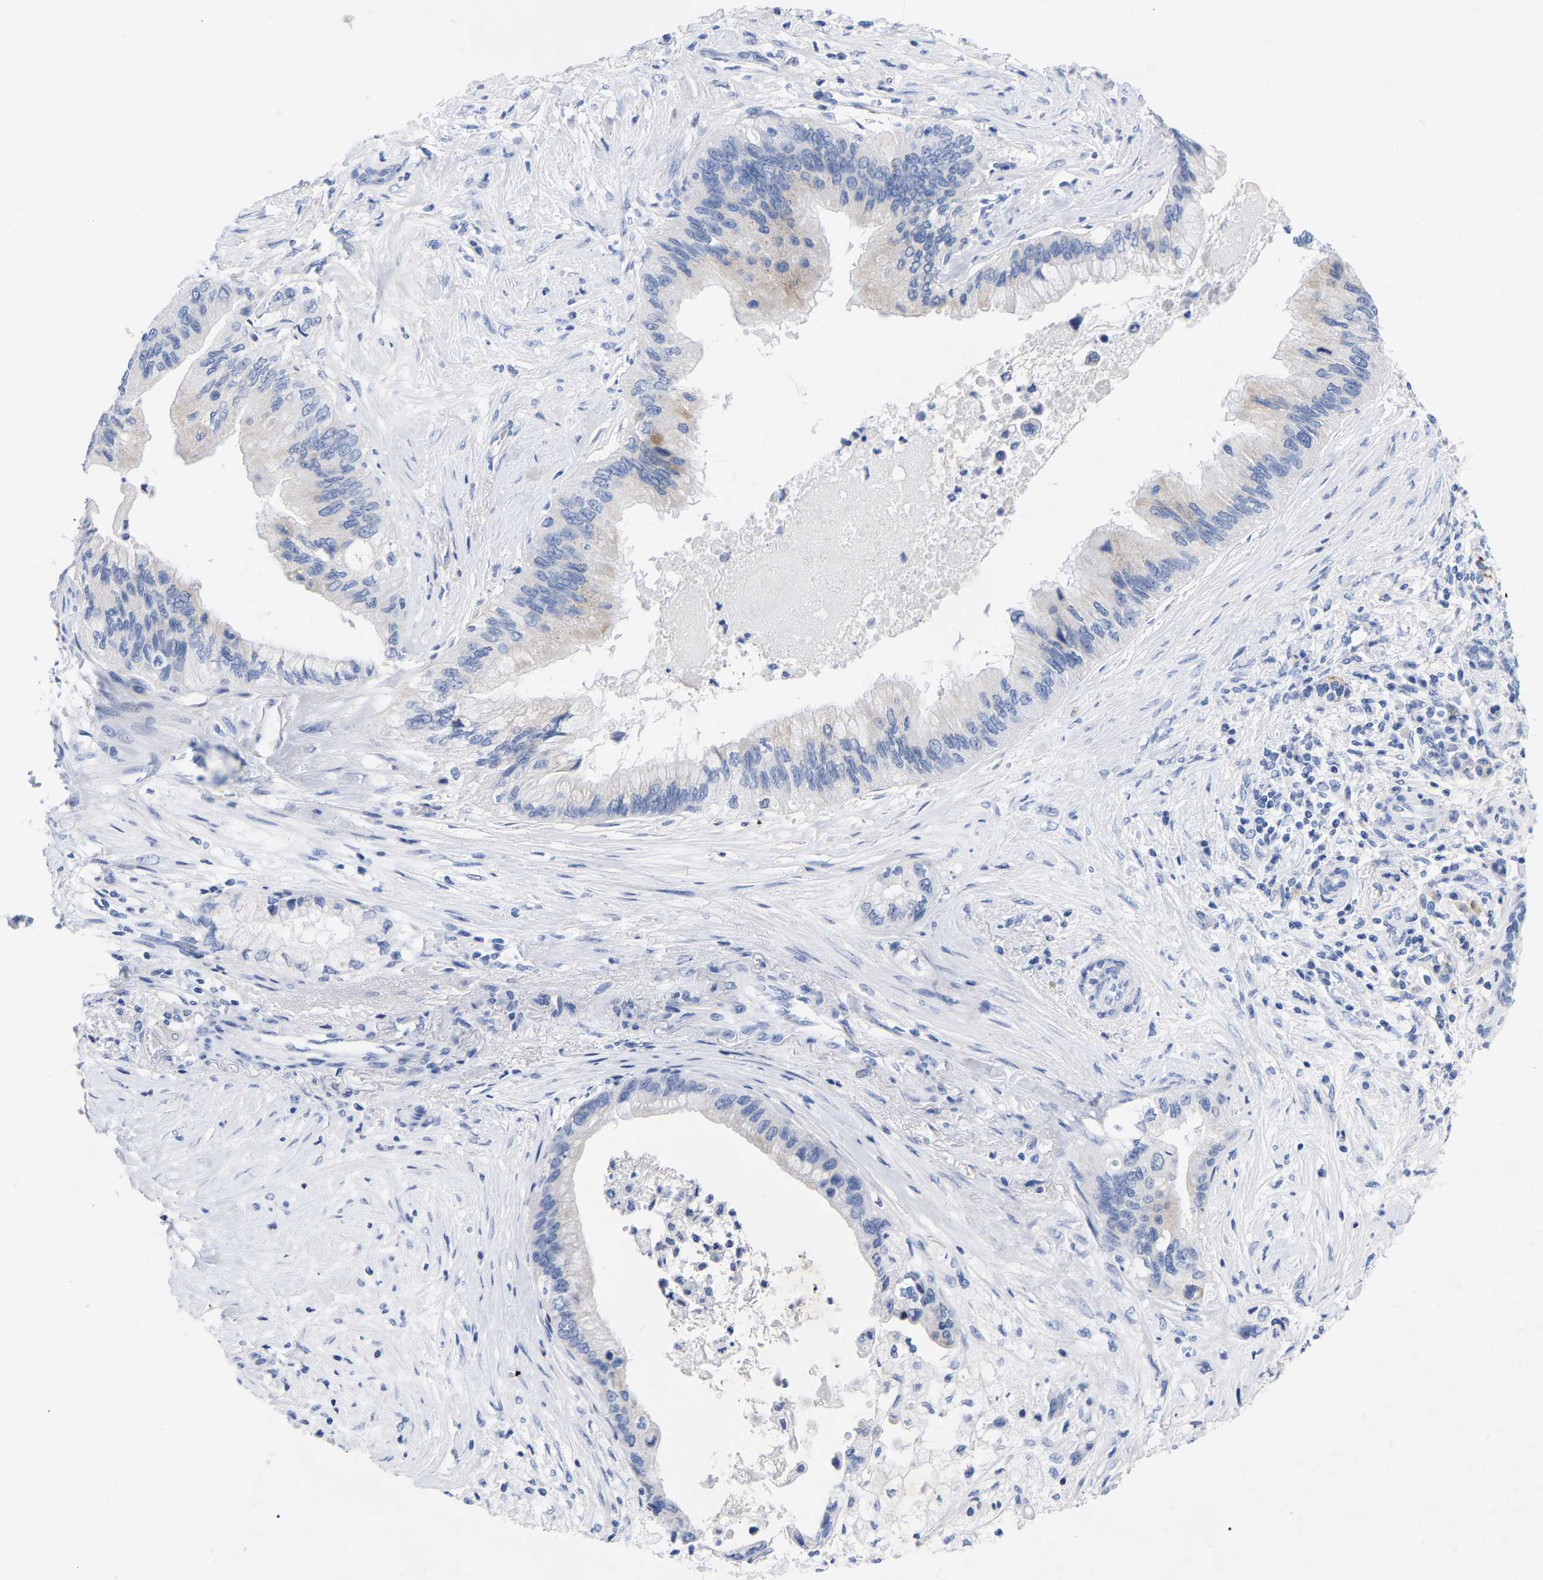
{"staining": {"intensity": "weak", "quantity": "<25%", "location": "cytoplasmic/membranous"}, "tissue": "pancreatic cancer", "cell_type": "Tumor cells", "image_type": "cancer", "snomed": [{"axis": "morphology", "description": "Adenocarcinoma, NOS"}, {"axis": "topography", "description": "Pancreas"}], "caption": "DAB (3,3'-diaminobenzidine) immunohistochemical staining of pancreatic cancer (adenocarcinoma) shows no significant positivity in tumor cells.", "gene": "ZNF629", "patient": {"sex": "female", "age": 73}}